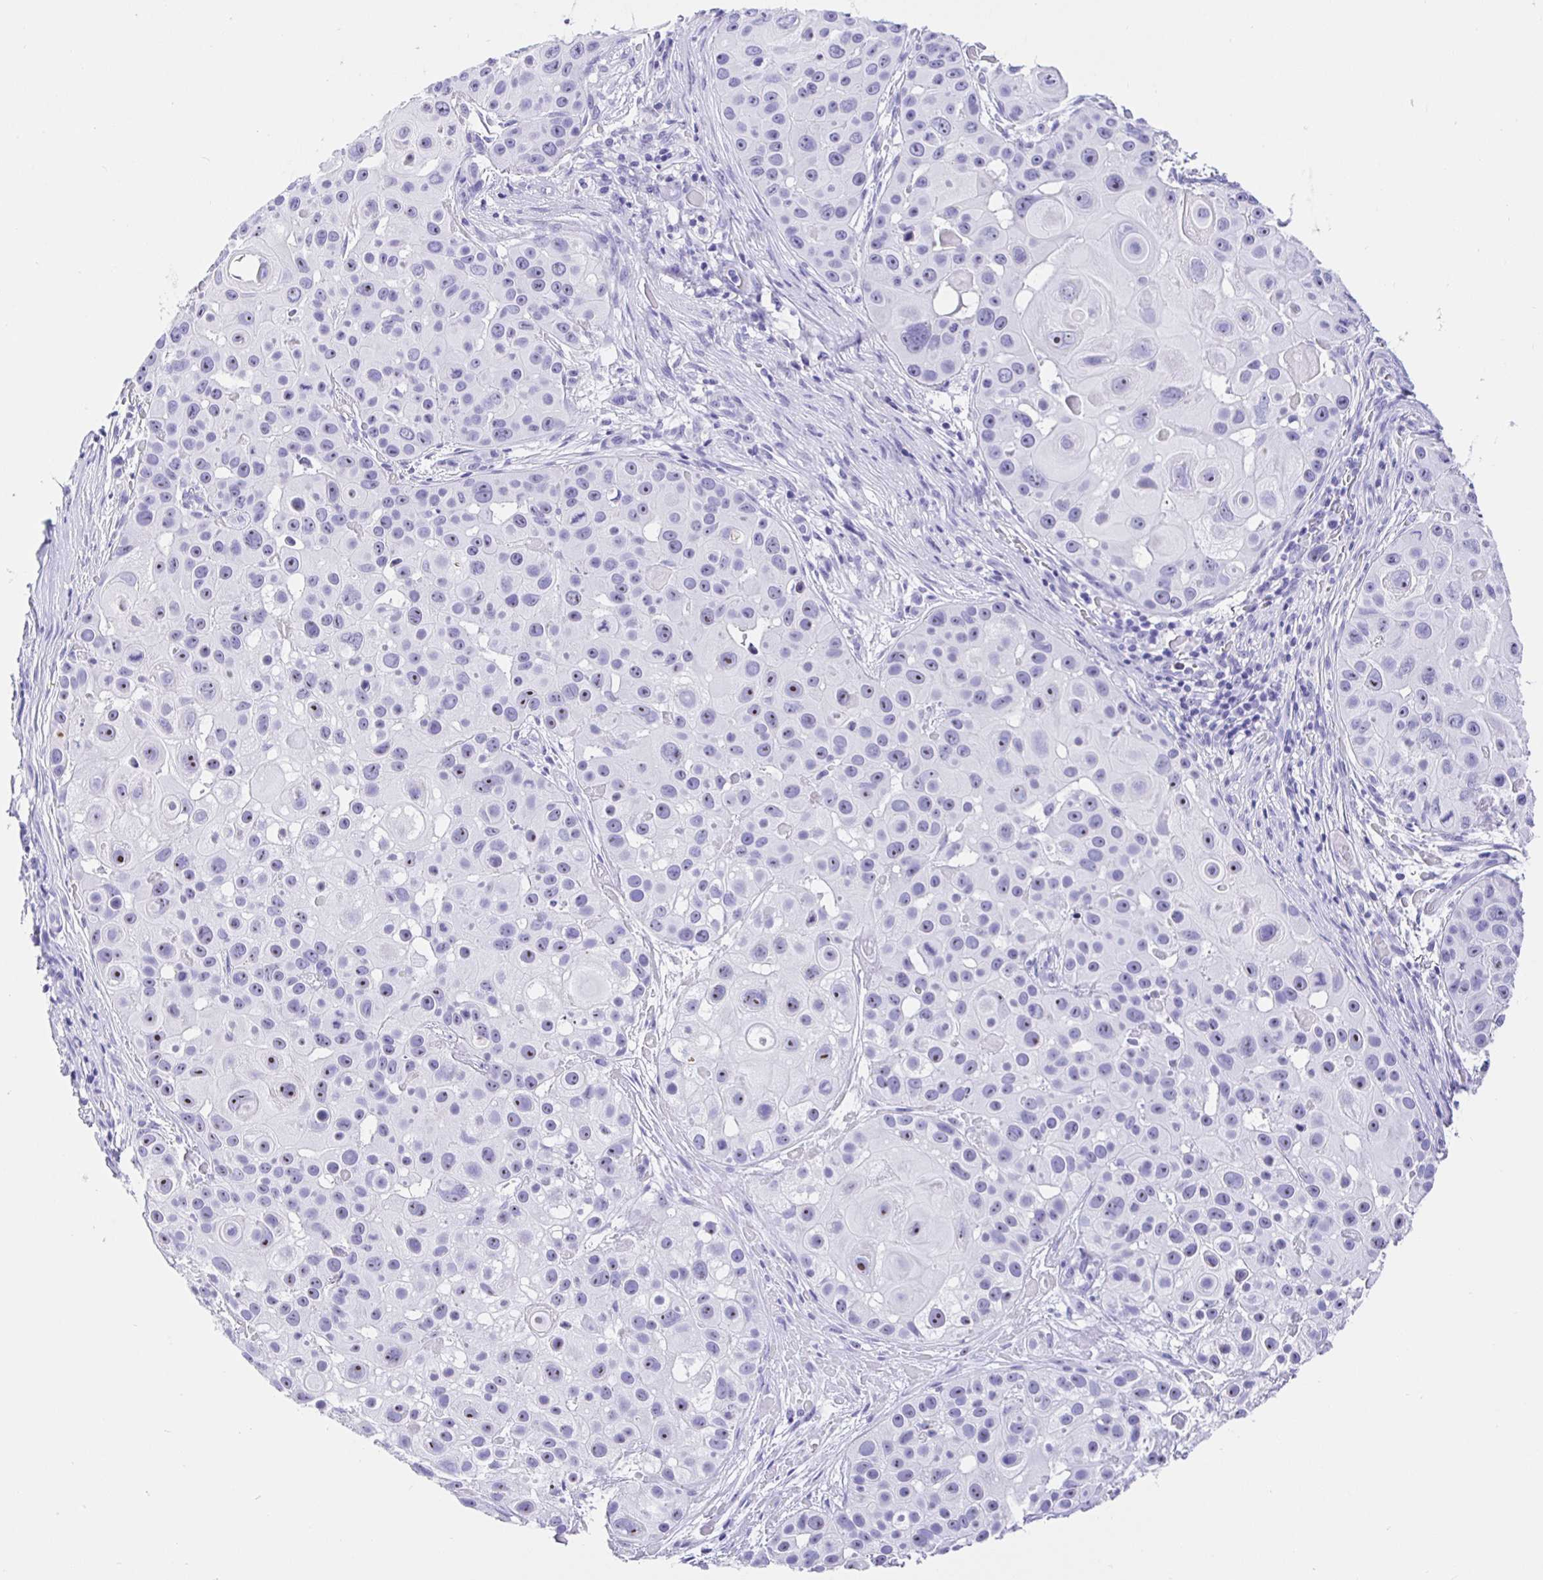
{"staining": {"intensity": "negative", "quantity": "none", "location": "none"}, "tissue": "skin cancer", "cell_type": "Tumor cells", "image_type": "cancer", "snomed": [{"axis": "morphology", "description": "Squamous cell carcinoma, NOS"}, {"axis": "topography", "description": "Skin"}], "caption": "High power microscopy image of an immunohistochemistry histopathology image of skin cancer, revealing no significant expression in tumor cells.", "gene": "PRAMEF19", "patient": {"sex": "male", "age": 92}}